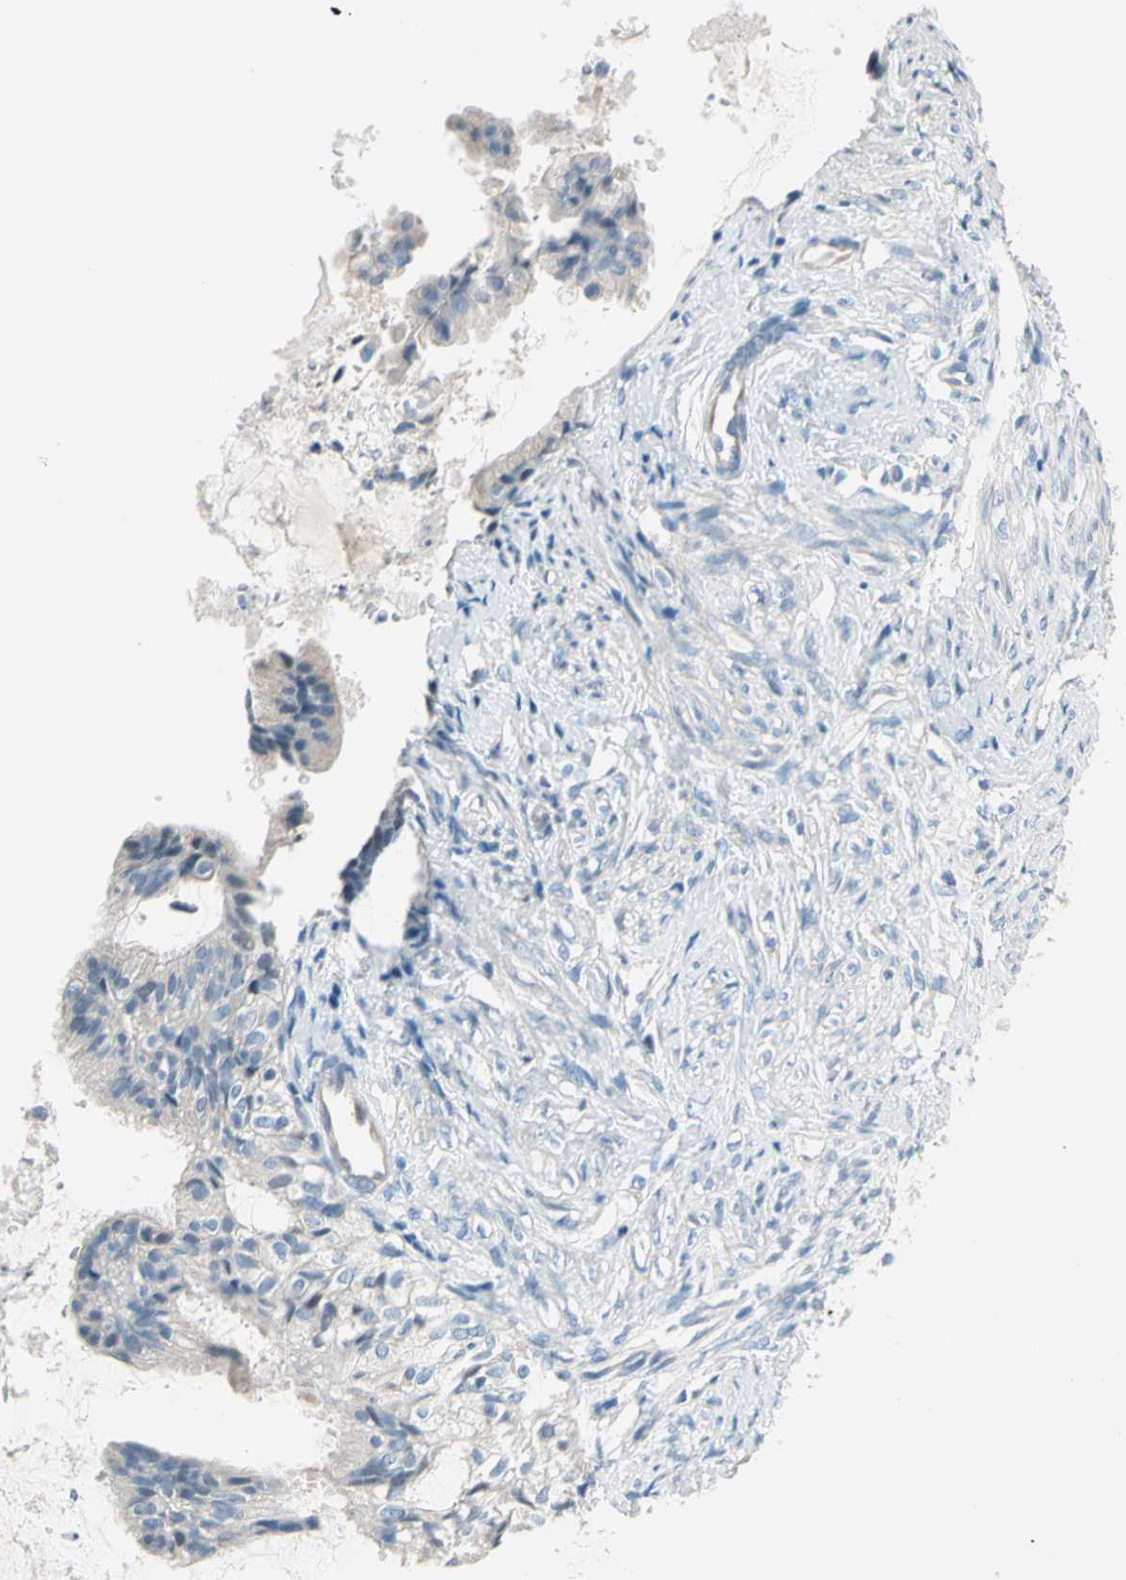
{"staining": {"intensity": "negative", "quantity": "none", "location": "none"}, "tissue": "cervical cancer", "cell_type": "Tumor cells", "image_type": "cancer", "snomed": [{"axis": "morphology", "description": "Normal tissue, NOS"}, {"axis": "morphology", "description": "Adenocarcinoma, NOS"}, {"axis": "topography", "description": "Cervix"}, {"axis": "topography", "description": "Endometrium"}], "caption": "The IHC image has no significant staining in tumor cells of cervical cancer tissue.", "gene": "STK40", "patient": {"sex": "female", "age": 86}}